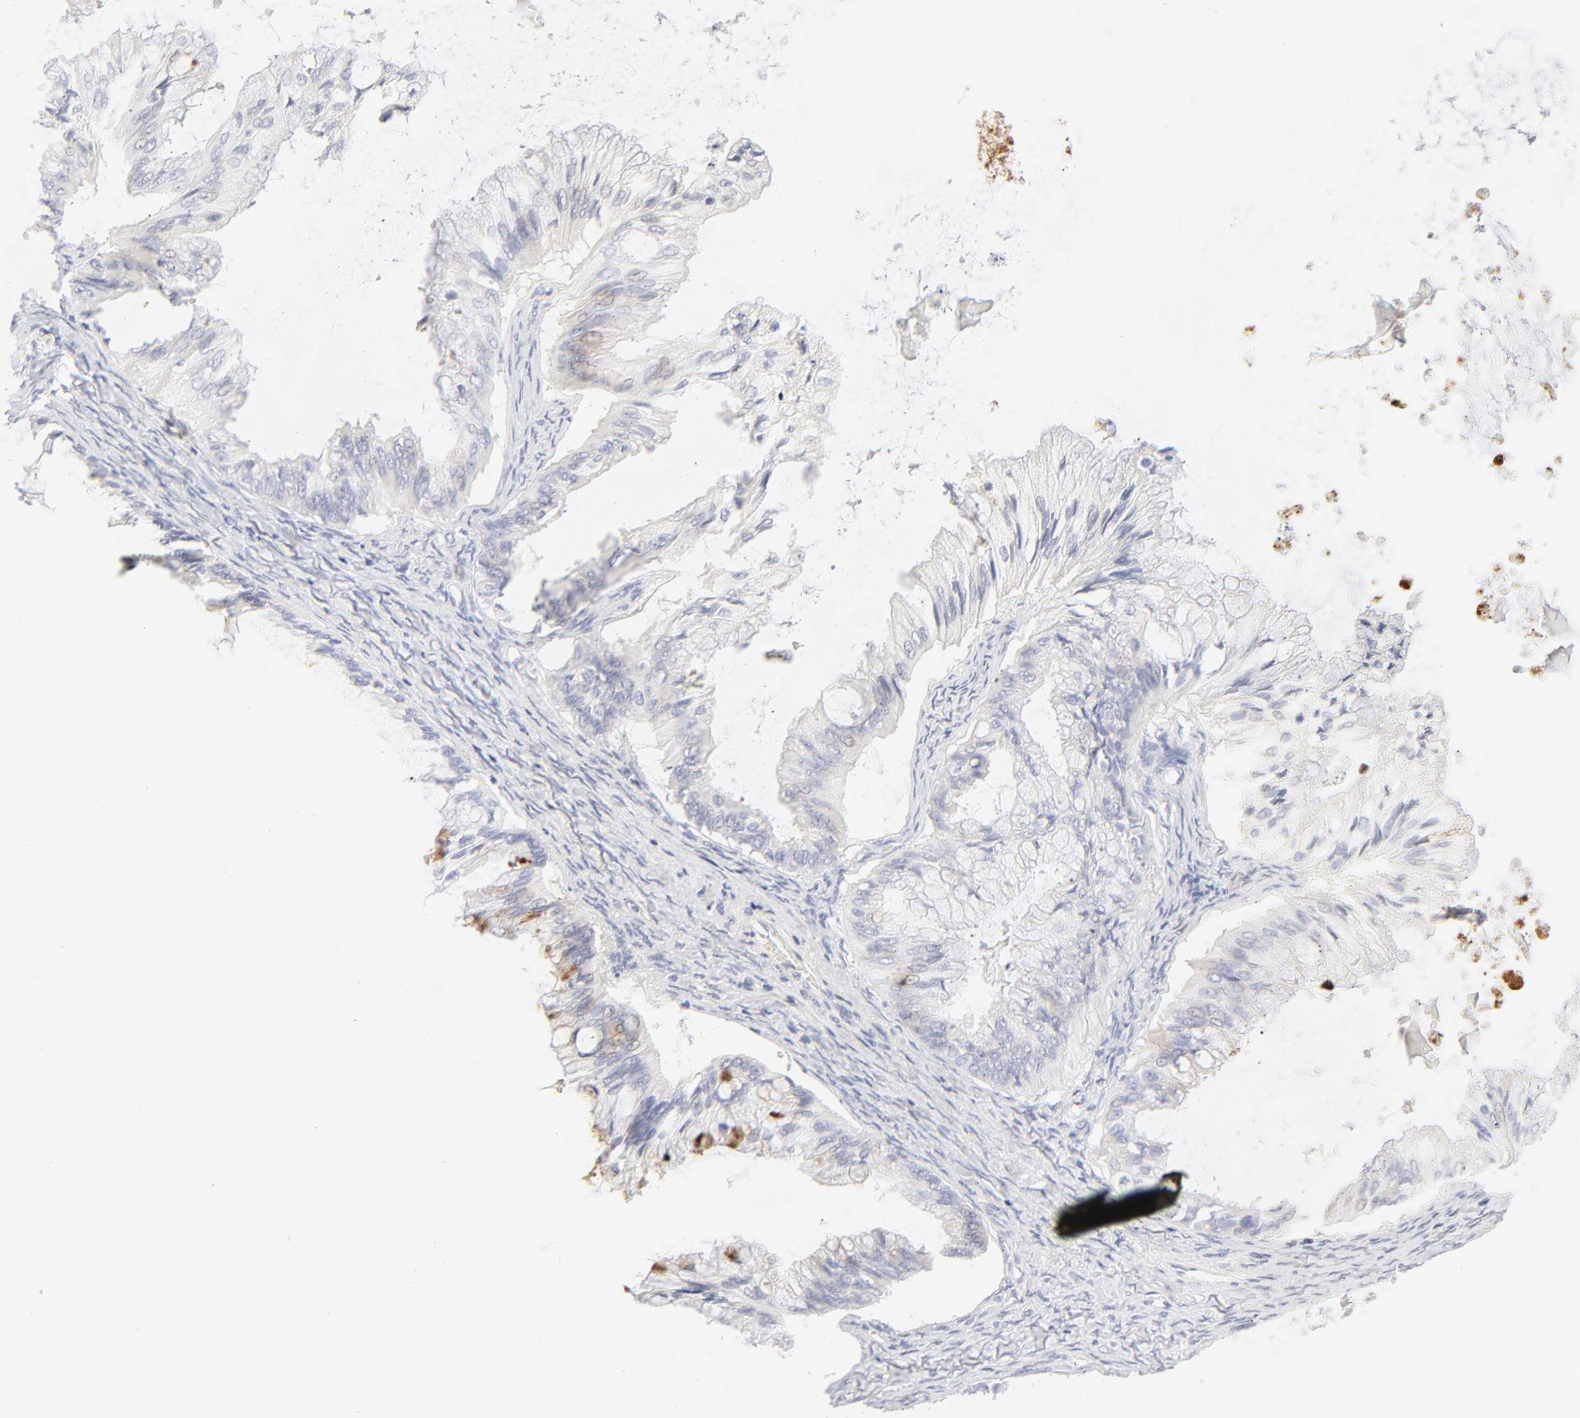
{"staining": {"intensity": "weak", "quantity": "<25%", "location": "cytoplasmic/membranous"}, "tissue": "ovarian cancer", "cell_type": "Tumor cells", "image_type": "cancer", "snomed": [{"axis": "morphology", "description": "Cystadenocarcinoma, mucinous, NOS"}, {"axis": "topography", "description": "Ovary"}], "caption": "Human mucinous cystadenocarcinoma (ovarian) stained for a protein using IHC demonstrates no expression in tumor cells.", "gene": "NPNT", "patient": {"sex": "female", "age": 57}}